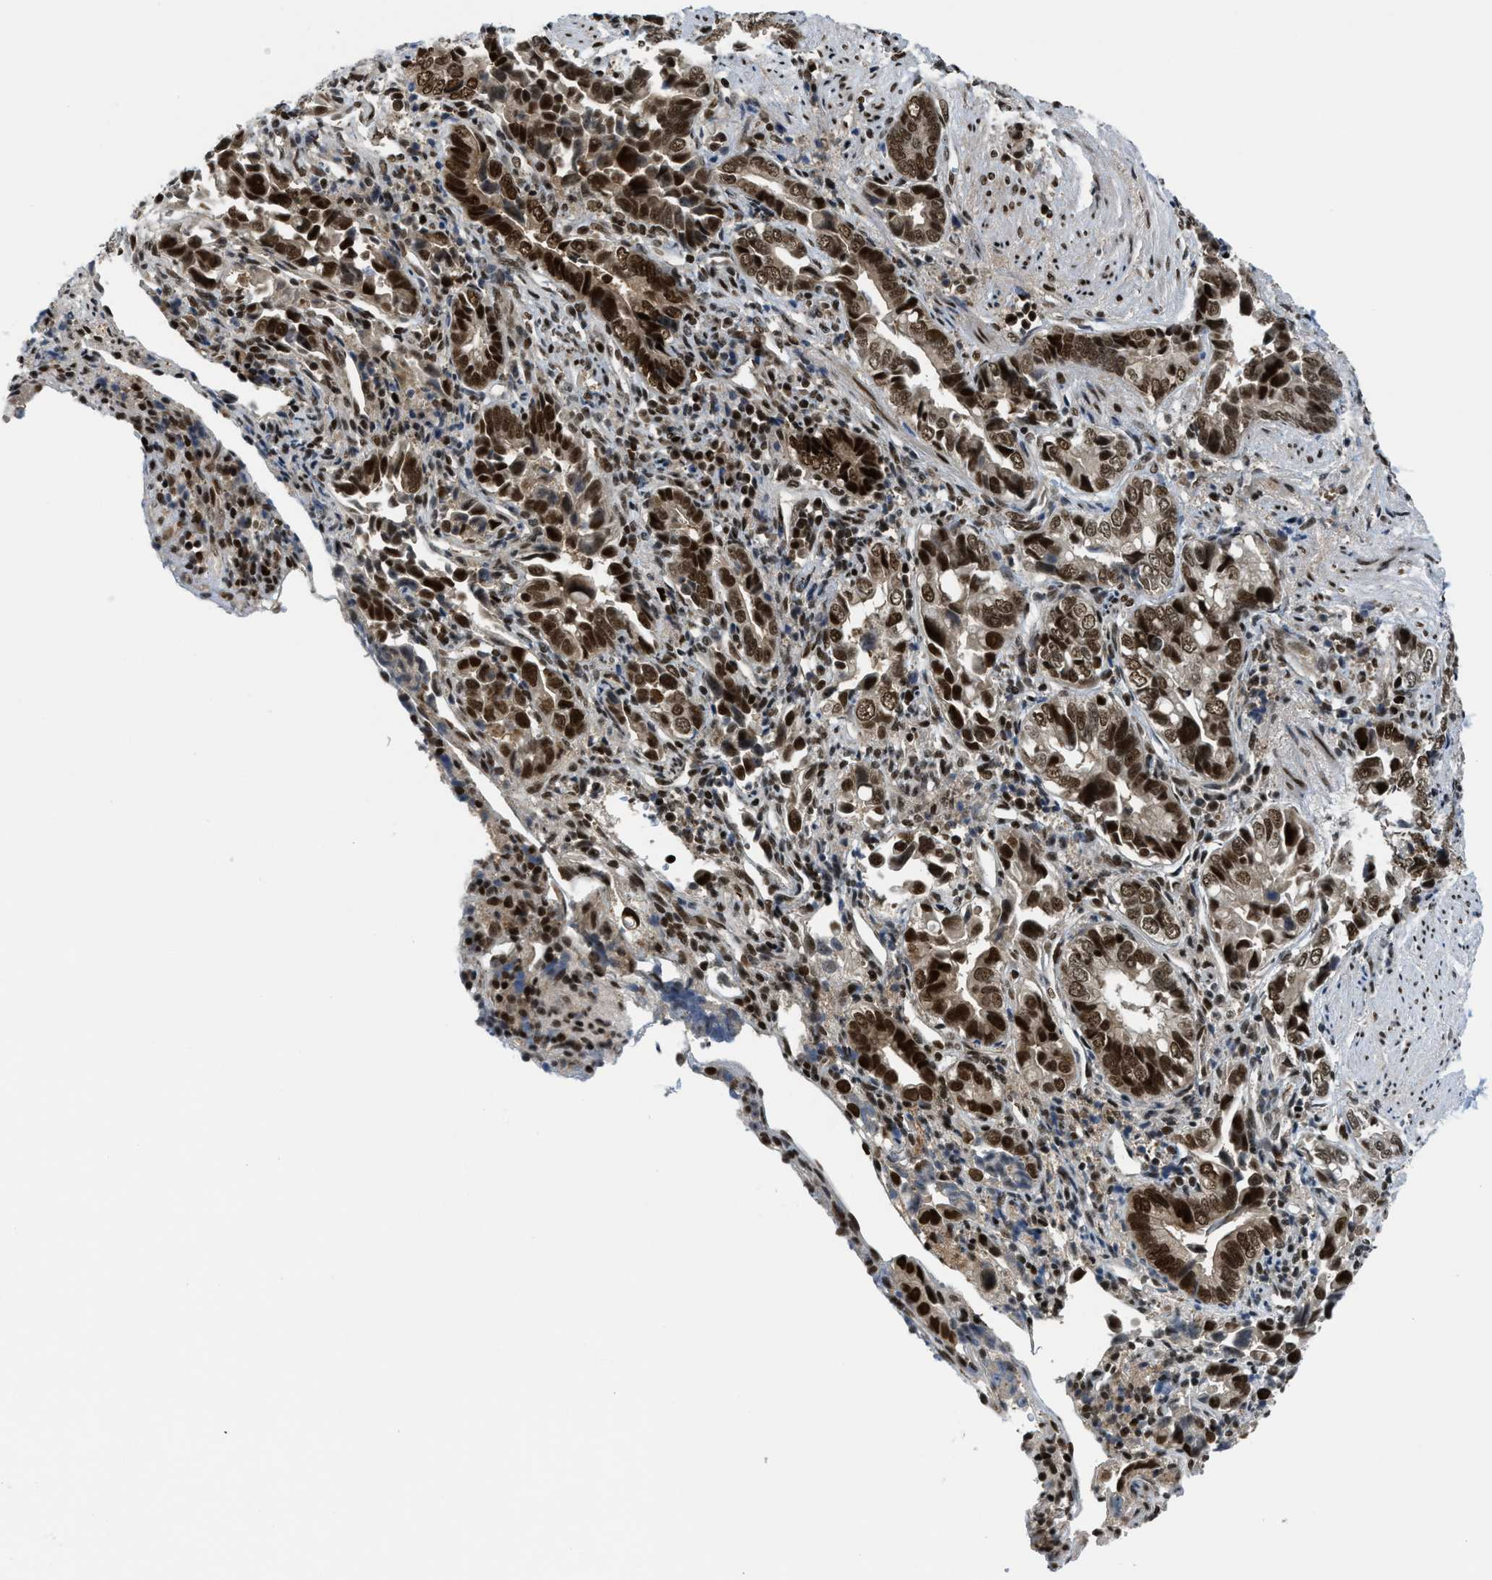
{"staining": {"intensity": "strong", "quantity": ">75%", "location": "nuclear"}, "tissue": "liver cancer", "cell_type": "Tumor cells", "image_type": "cancer", "snomed": [{"axis": "morphology", "description": "Cholangiocarcinoma"}, {"axis": "topography", "description": "Liver"}], "caption": "Strong nuclear expression for a protein is appreciated in about >75% of tumor cells of liver cancer using immunohistochemistry (IHC).", "gene": "RFX5", "patient": {"sex": "female", "age": 79}}